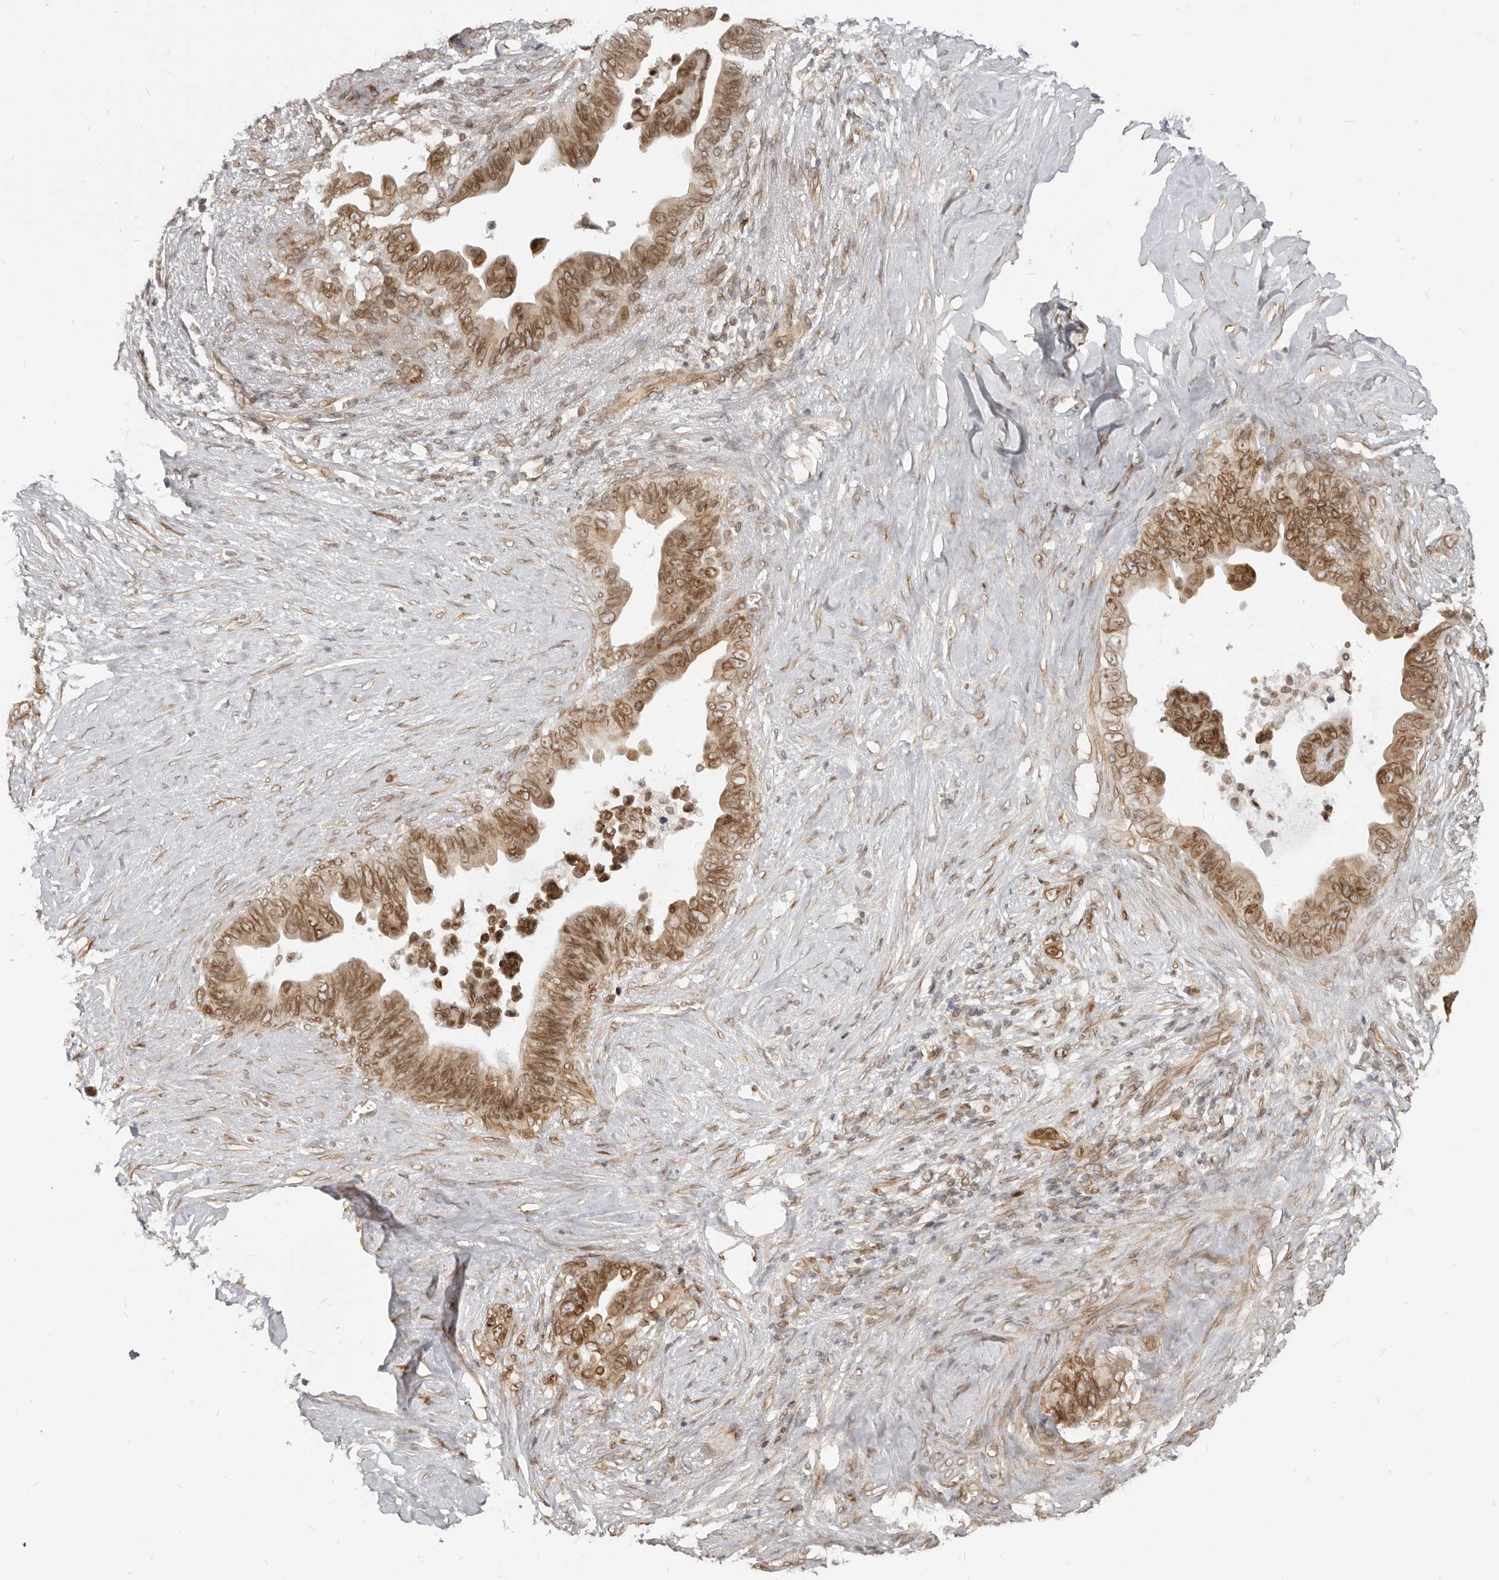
{"staining": {"intensity": "moderate", "quantity": ">75%", "location": "cytoplasmic/membranous,nuclear"}, "tissue": "pancreatic cancer", "cell_type": "Tumor cells", "image_type": "cancer", "snomed": [{"axis": "morphology", "description": "Adenocarcinoma, NOS"}, {"axis": "topography", "description": "Pancreas"}], "caption": "Immunohistochemical staining of human pancreatic adenocarcinoma reveals medium levels of moderate cytoplasmic/membranous and nuclear protein staining in approximately >75% of tumor cells. (Stains: DAB (3,3'-diaminobenzidine) in brown, nuclei in blue, Microscopy: brightfield microscopy at high magnification).", "gene": "NUP153", "patient": {"sex": "female", "age": 72}}